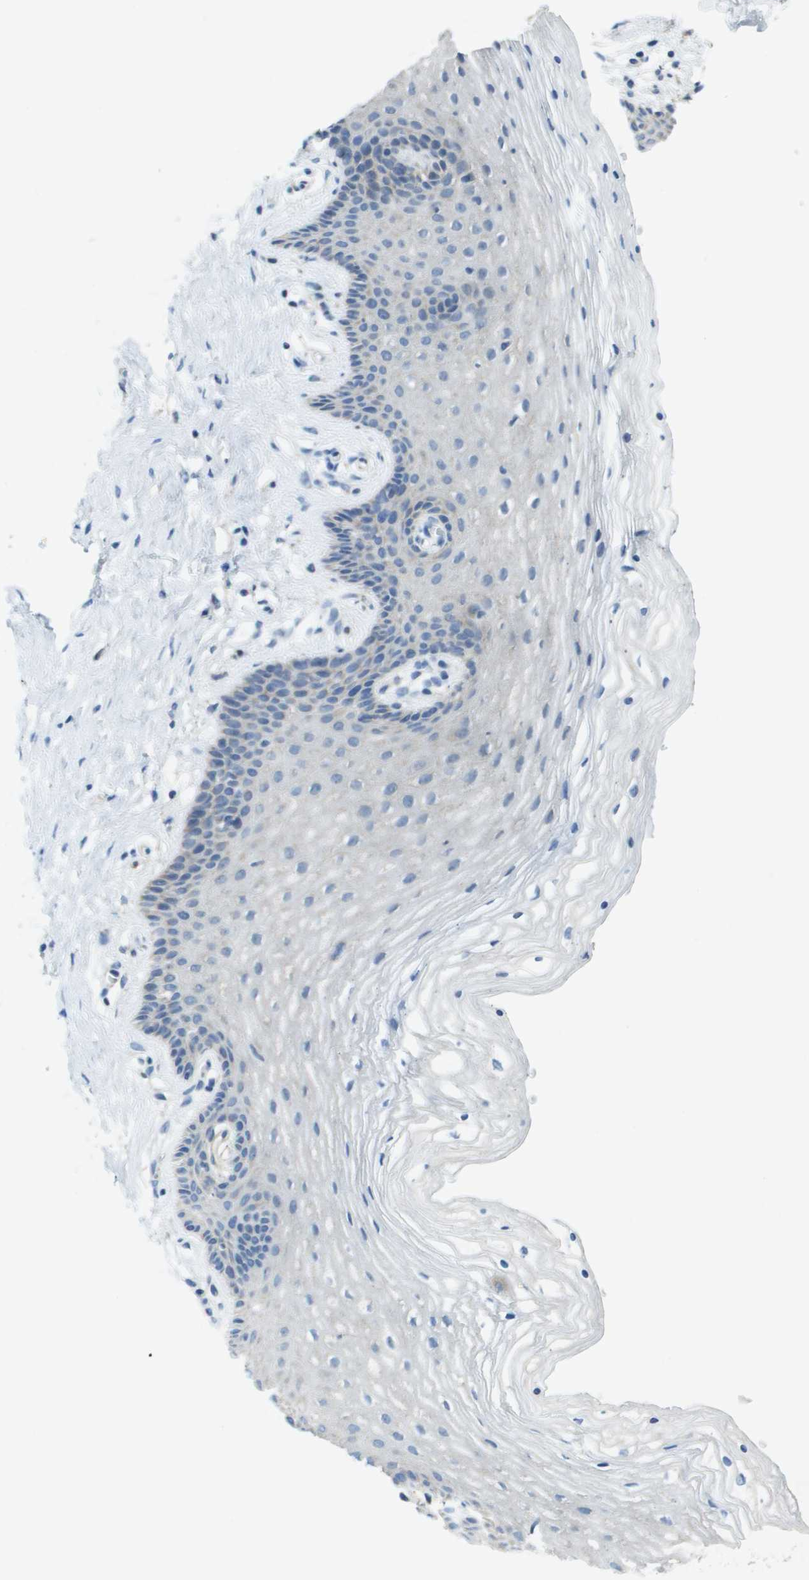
{"staining": {"intensity": "weak", "quantity": "<25%", "location": "cytoplasmic/membranous"}, "tissue": "vagina", "cell_type": "Squamous epithelial cells", "image_type": "normal", "snomed": [{"axis": "morphology", "description": "Normal tissue, NOS"}, {"axis": "topography", "description": "Vagina"}], "caption": "A photomicrograph of vagina stained for a protein reveals no brown staining in squamous epithelial cells. (IHC, brightfield microscopy, high magnification).", "gene": "CYGB", "patient": {"sex": "female", "age": 32}}